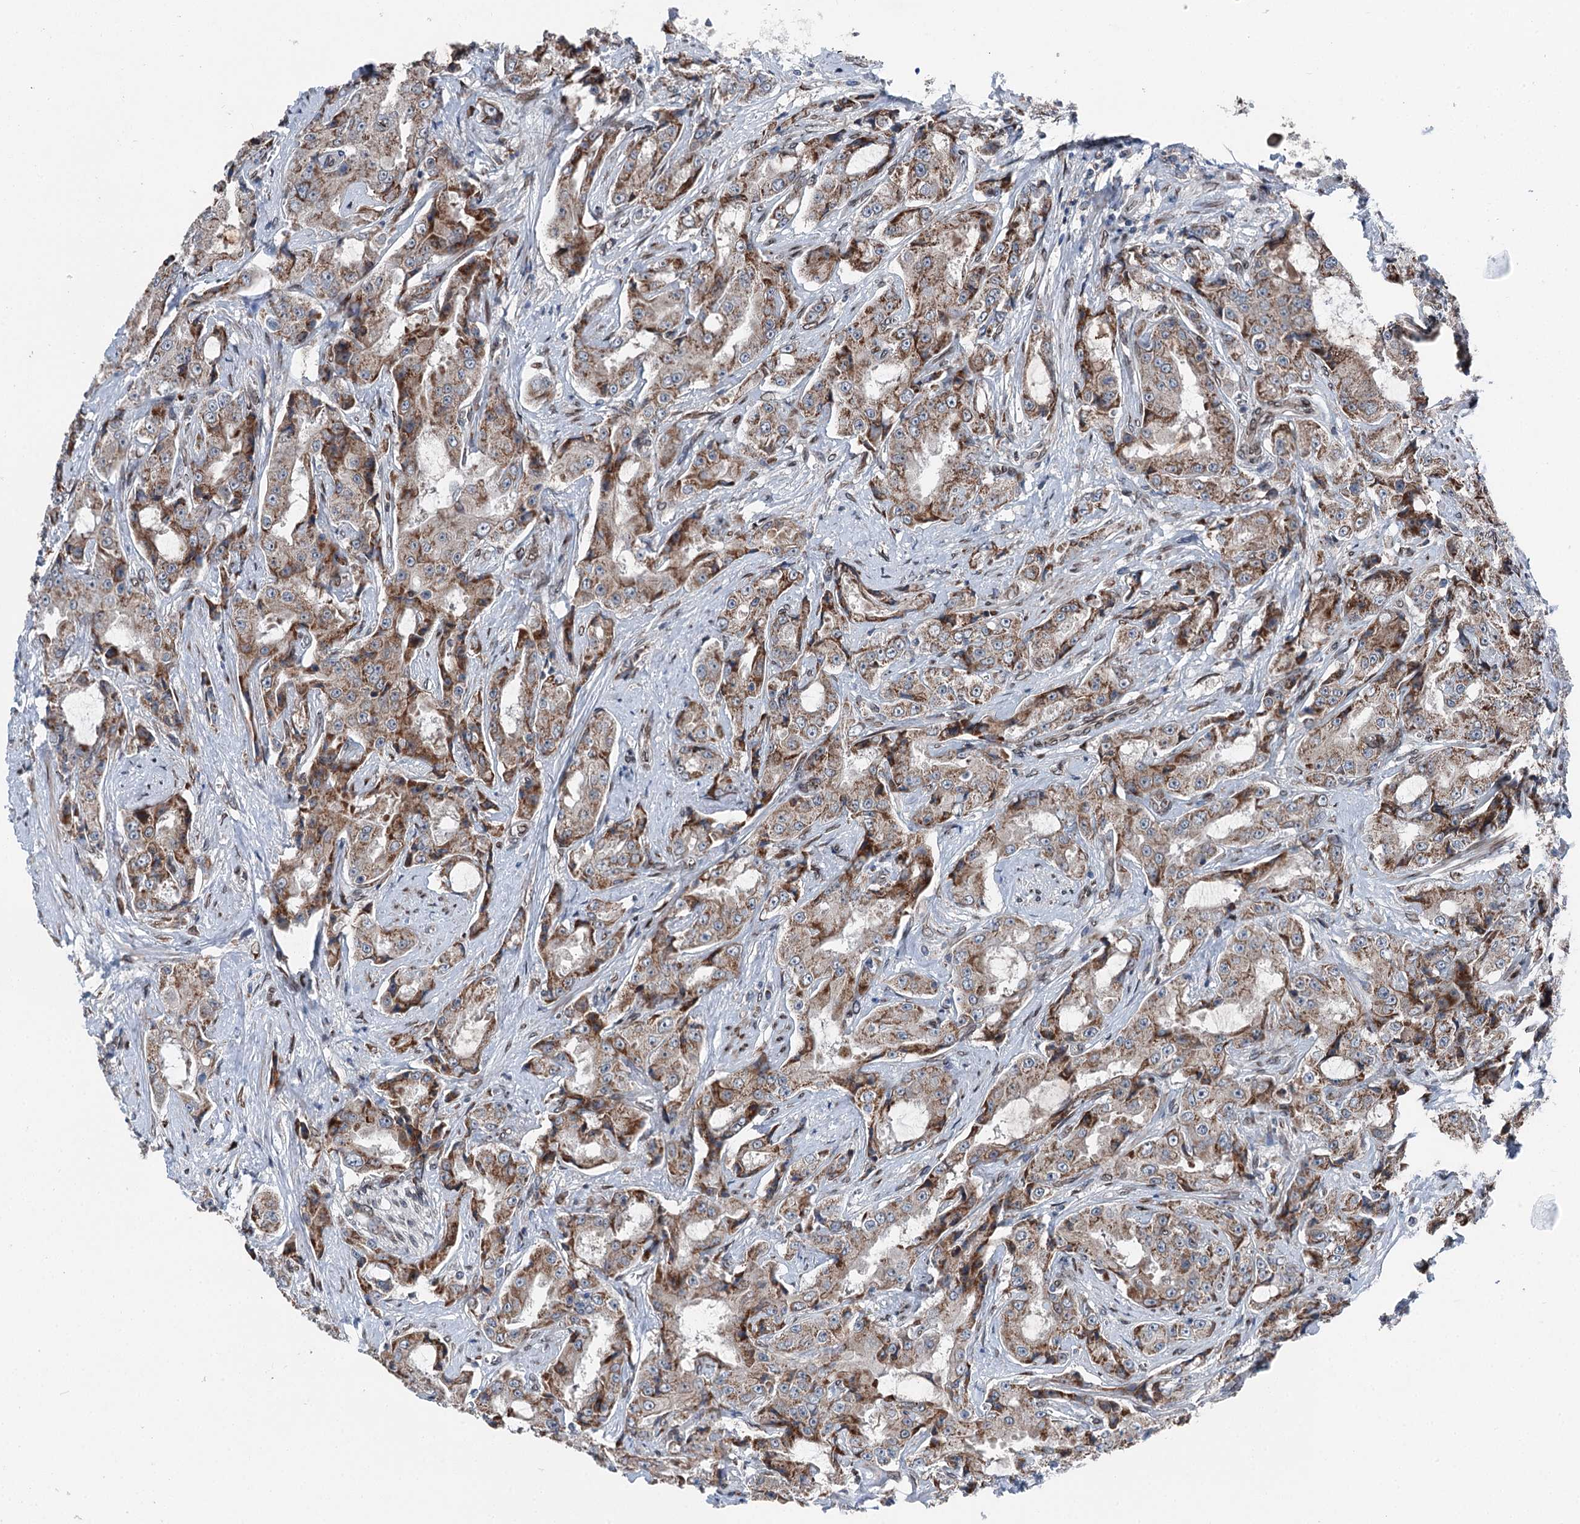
{"staining": {"intensity": "moderate", "quantity": "25%-75%", "location": "cytoplasmic/membranous"}, "tissue": "prostate cancer", "cell_type": "Tumor cells", "image_type": "cancer", "snomed": [{"axis": "morphology", "description": "Adenocarcinoma, High grade"}, {"axis": "topography", "description": "Prostate"}], "caption": "Prostate cancer was stained to show a protein in brown. There is medium levels of moderate cytoplasmic/membranous positivity in about 25%-75% of tumor cells. The staining was performed using DAB to visualize the protein expression in brown, while the nuclei were stained in blue with hematoxylin (Magnification: 20x).", "gene": "MRPL14", "patient": {"sex": "male", "age": 73}}